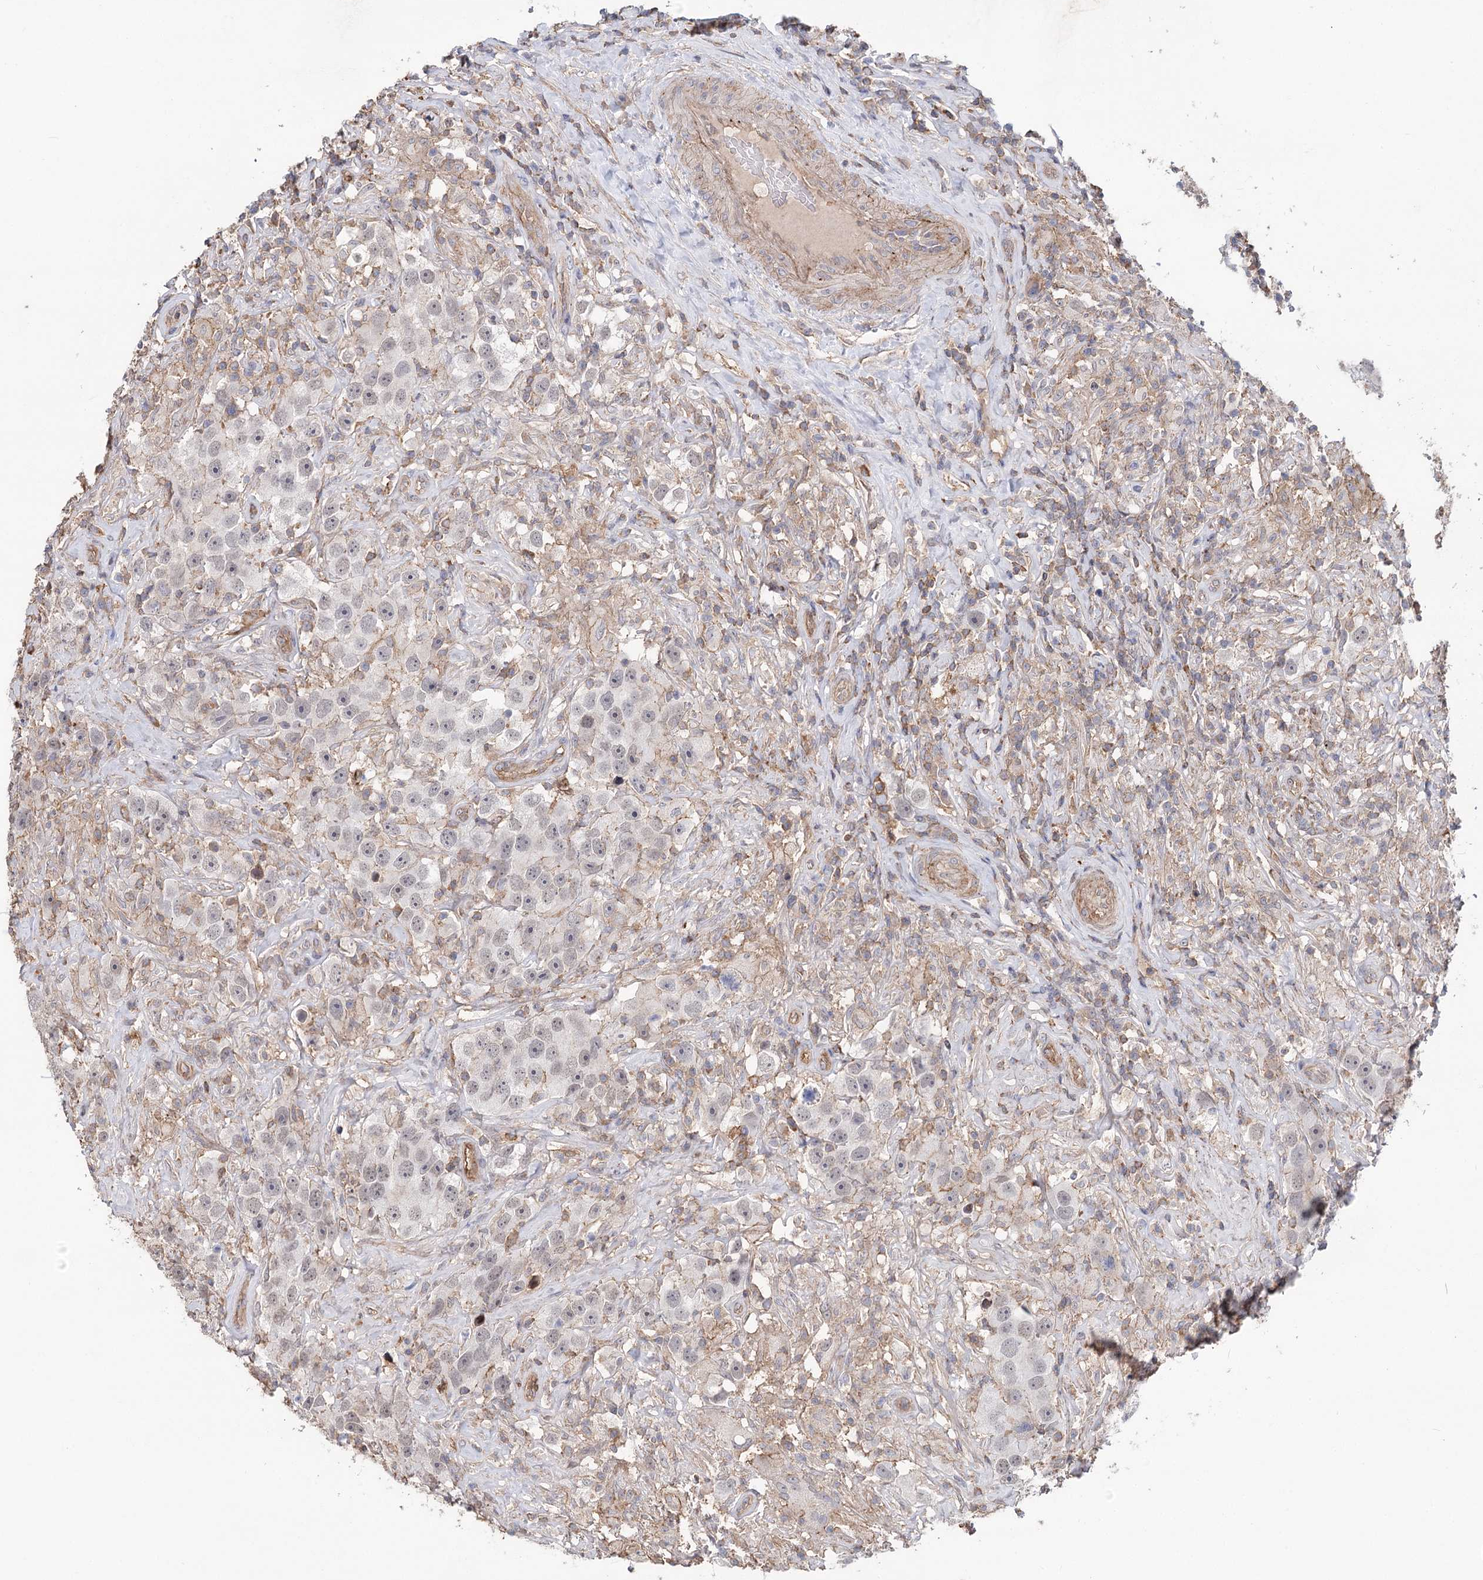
{"staining": {"intensity": "negative", "quantity": "none", "location": "none"}, "tissue": "testis cancer", "cell_type": "Tumor cells", "image_type": "cancer", "snomed": [{"axis": "morphology", "description": "Seminoma, NOS"}, {"axis": "topography", "description": "Testis"}], "caption": "Immunohistochemistry photomicrograph of human seminoma (testis) stained for a protein (brown), which reveals no expression in tumor cells.", "gene": "TMEM218", "patient": {"sex": "male", "age": 49}}